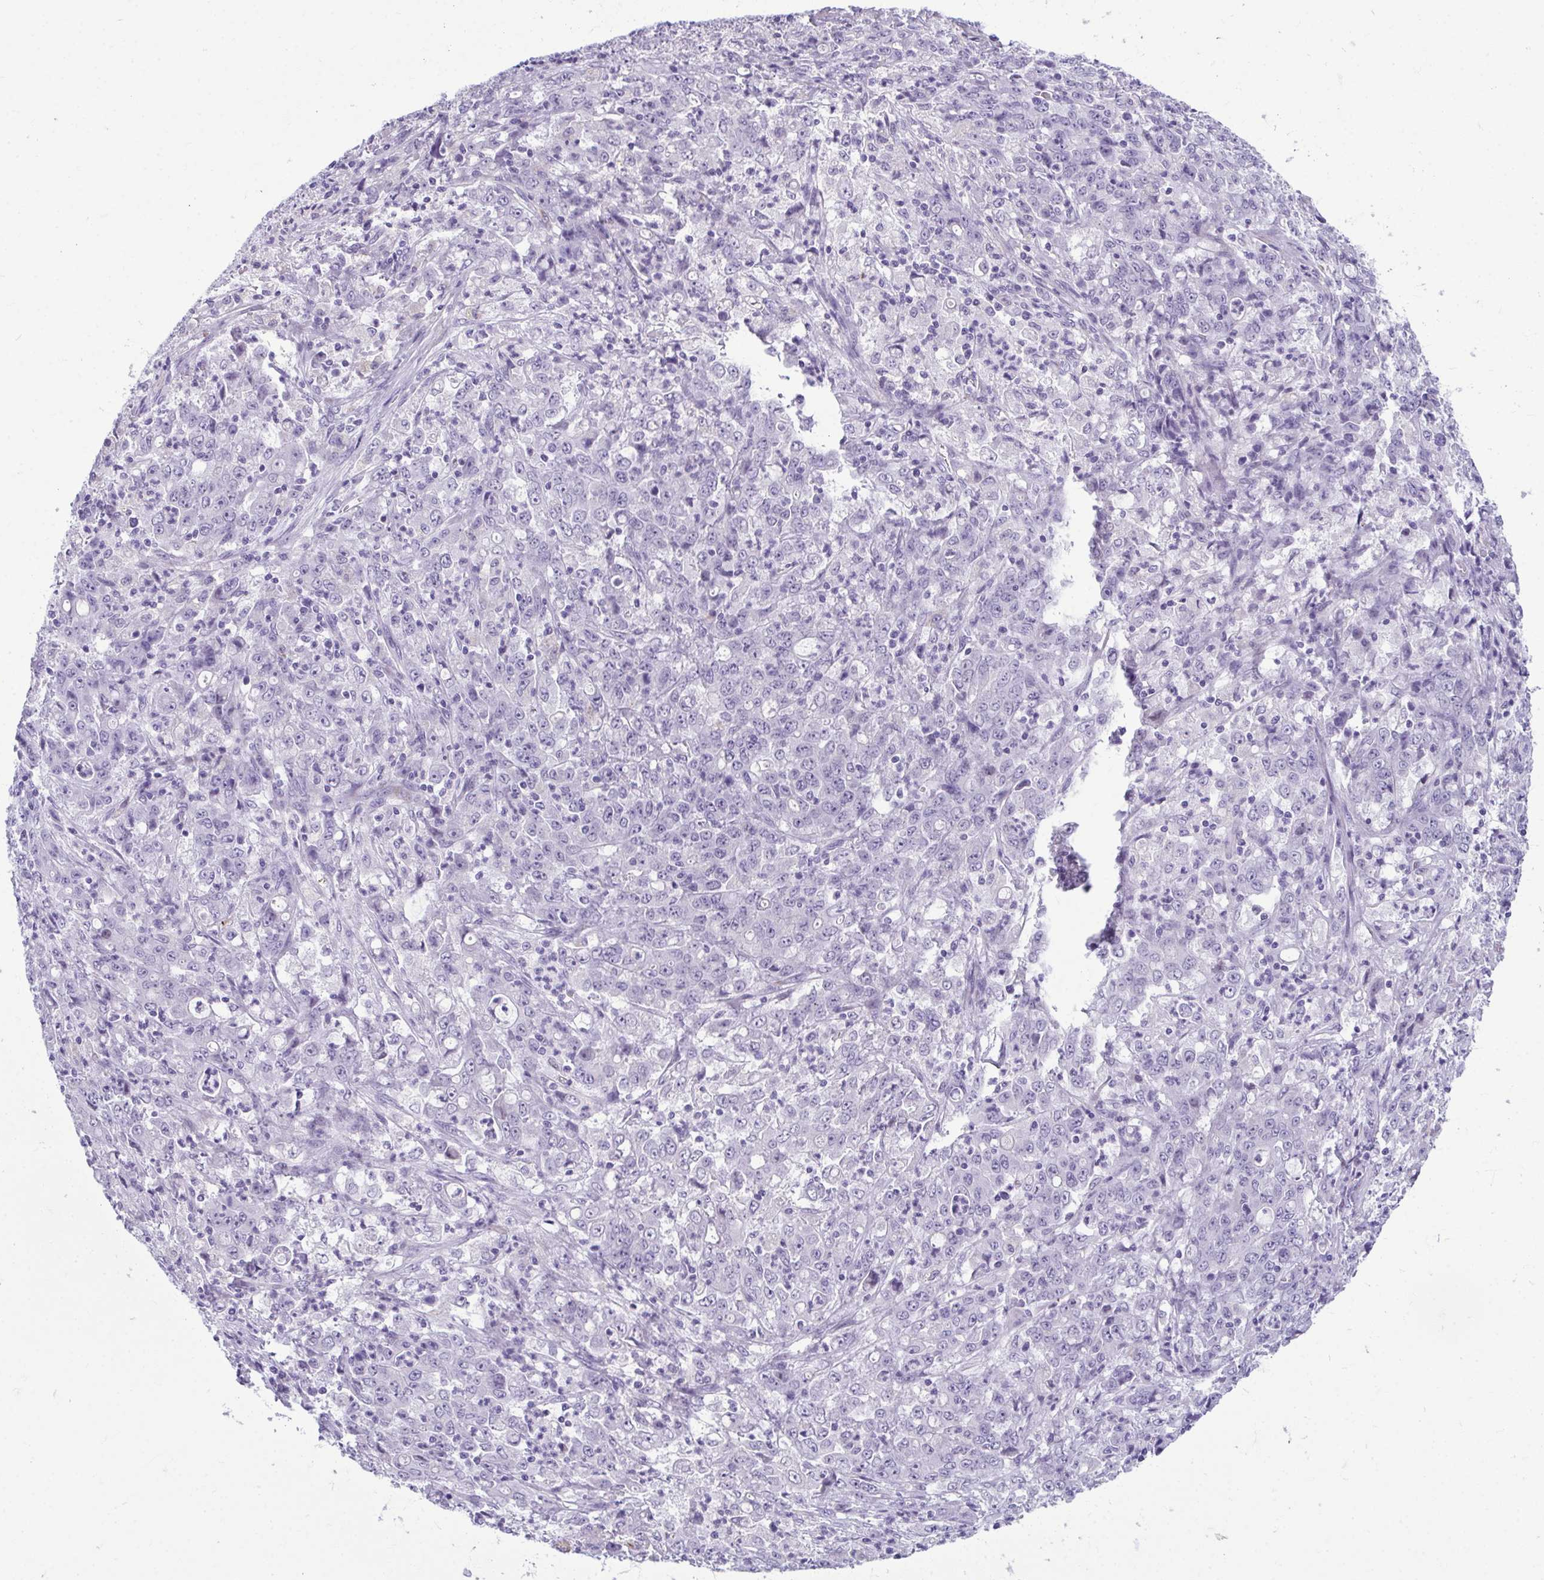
{"staining": {"intensity": "negative", "quantity": "none", "location": "none"}, "tissue": "stomach cancer", "cell_type": "Tumor cells", "image_type": "cancer", "snomed": [{"axis": "morphology", "description": "Adenocarcinoma, NOS"}, {"axis": "topography", "description": "Stomach, lower"}], "caption": "This is a histopathology image of immunohistochemistry (IHC) staining of stomach cancer, which shows no positivity in tumor cells. (DAB IHC, high magnification).", "gene": "SERPINI1", "patient": {"sex": "female", "age": 71}}